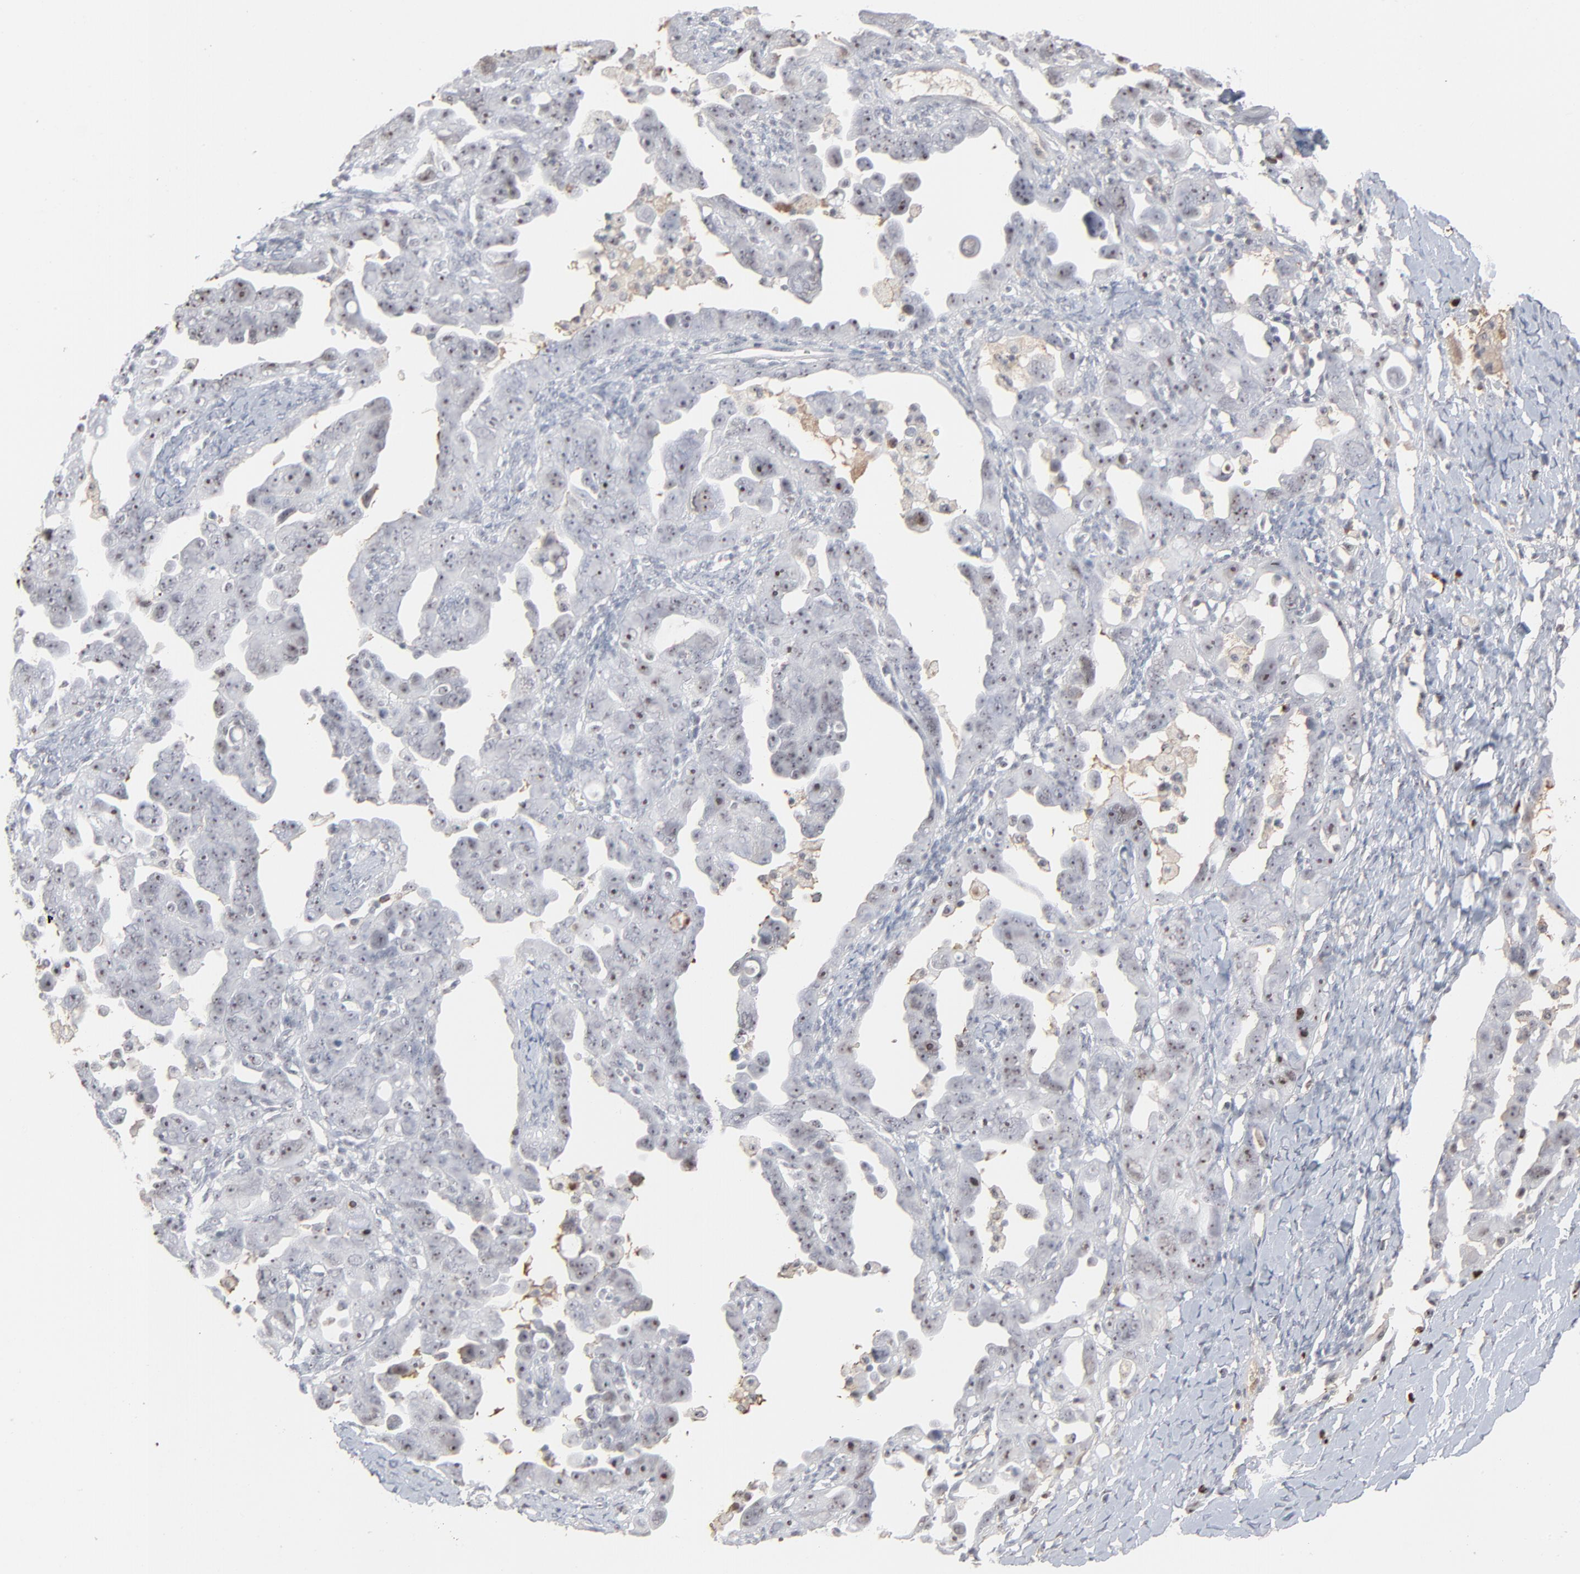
{"staining": {"intensity": "weak", "quantity": ">75%", "location": "nuclear"}, "tissue": "ovarian cancer", "cell_type": "Tumor cells", "image_type": "cancer", "snomed": [{"axis": "morphology", "description": "Cystadenocarcinoma, serous, NOS"}, {"axis": "topography", "description": "Ovary"}], "caption": "The micrograph exhibits staining of ovarian serous cystadenocarcinoma, revealing weak nuclear protein expression (brown color) within tumor cells.", "gene": "MPHOSPH6", "patient": {"sex": "female", "age": 66}}